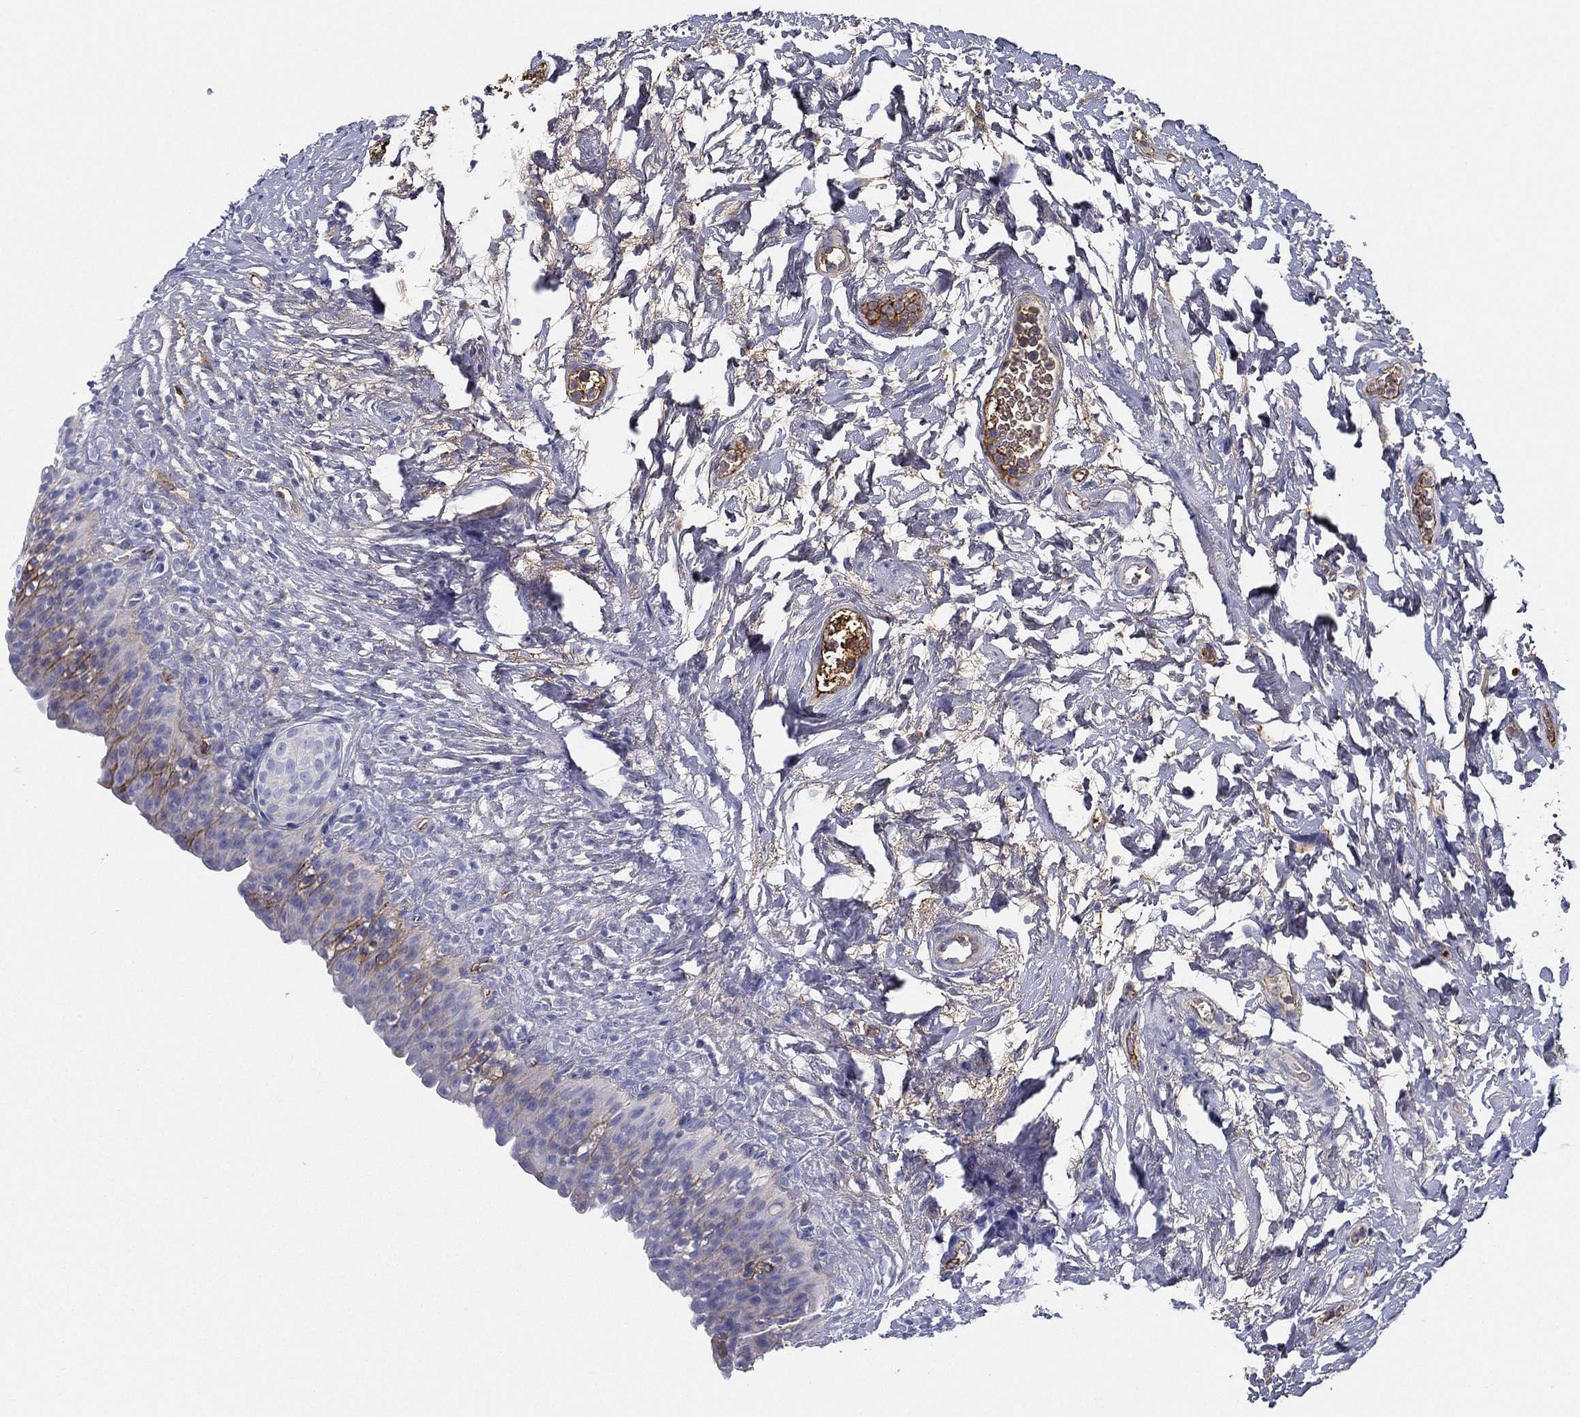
{"staining": {"intensity": "negative", "quantity": "none", "location": "none"}, "tissue": "urinary bladder", "cell_type": "Urothelial cells", "image_type": "normal", "snomed": [{"axis": "morphology", "description": "Normal tissue, NOS"}, {"axis": "topography", "description": "Urinary bladder"}], "caption": "An image of human urinary bladder is negative for staining in urothelial cells. (DAB immunohistochemistry visualized using brightfield microscopy, high magnification).", "gene": "IFNB1", "patient": {"sex": "male", "age": 76}}